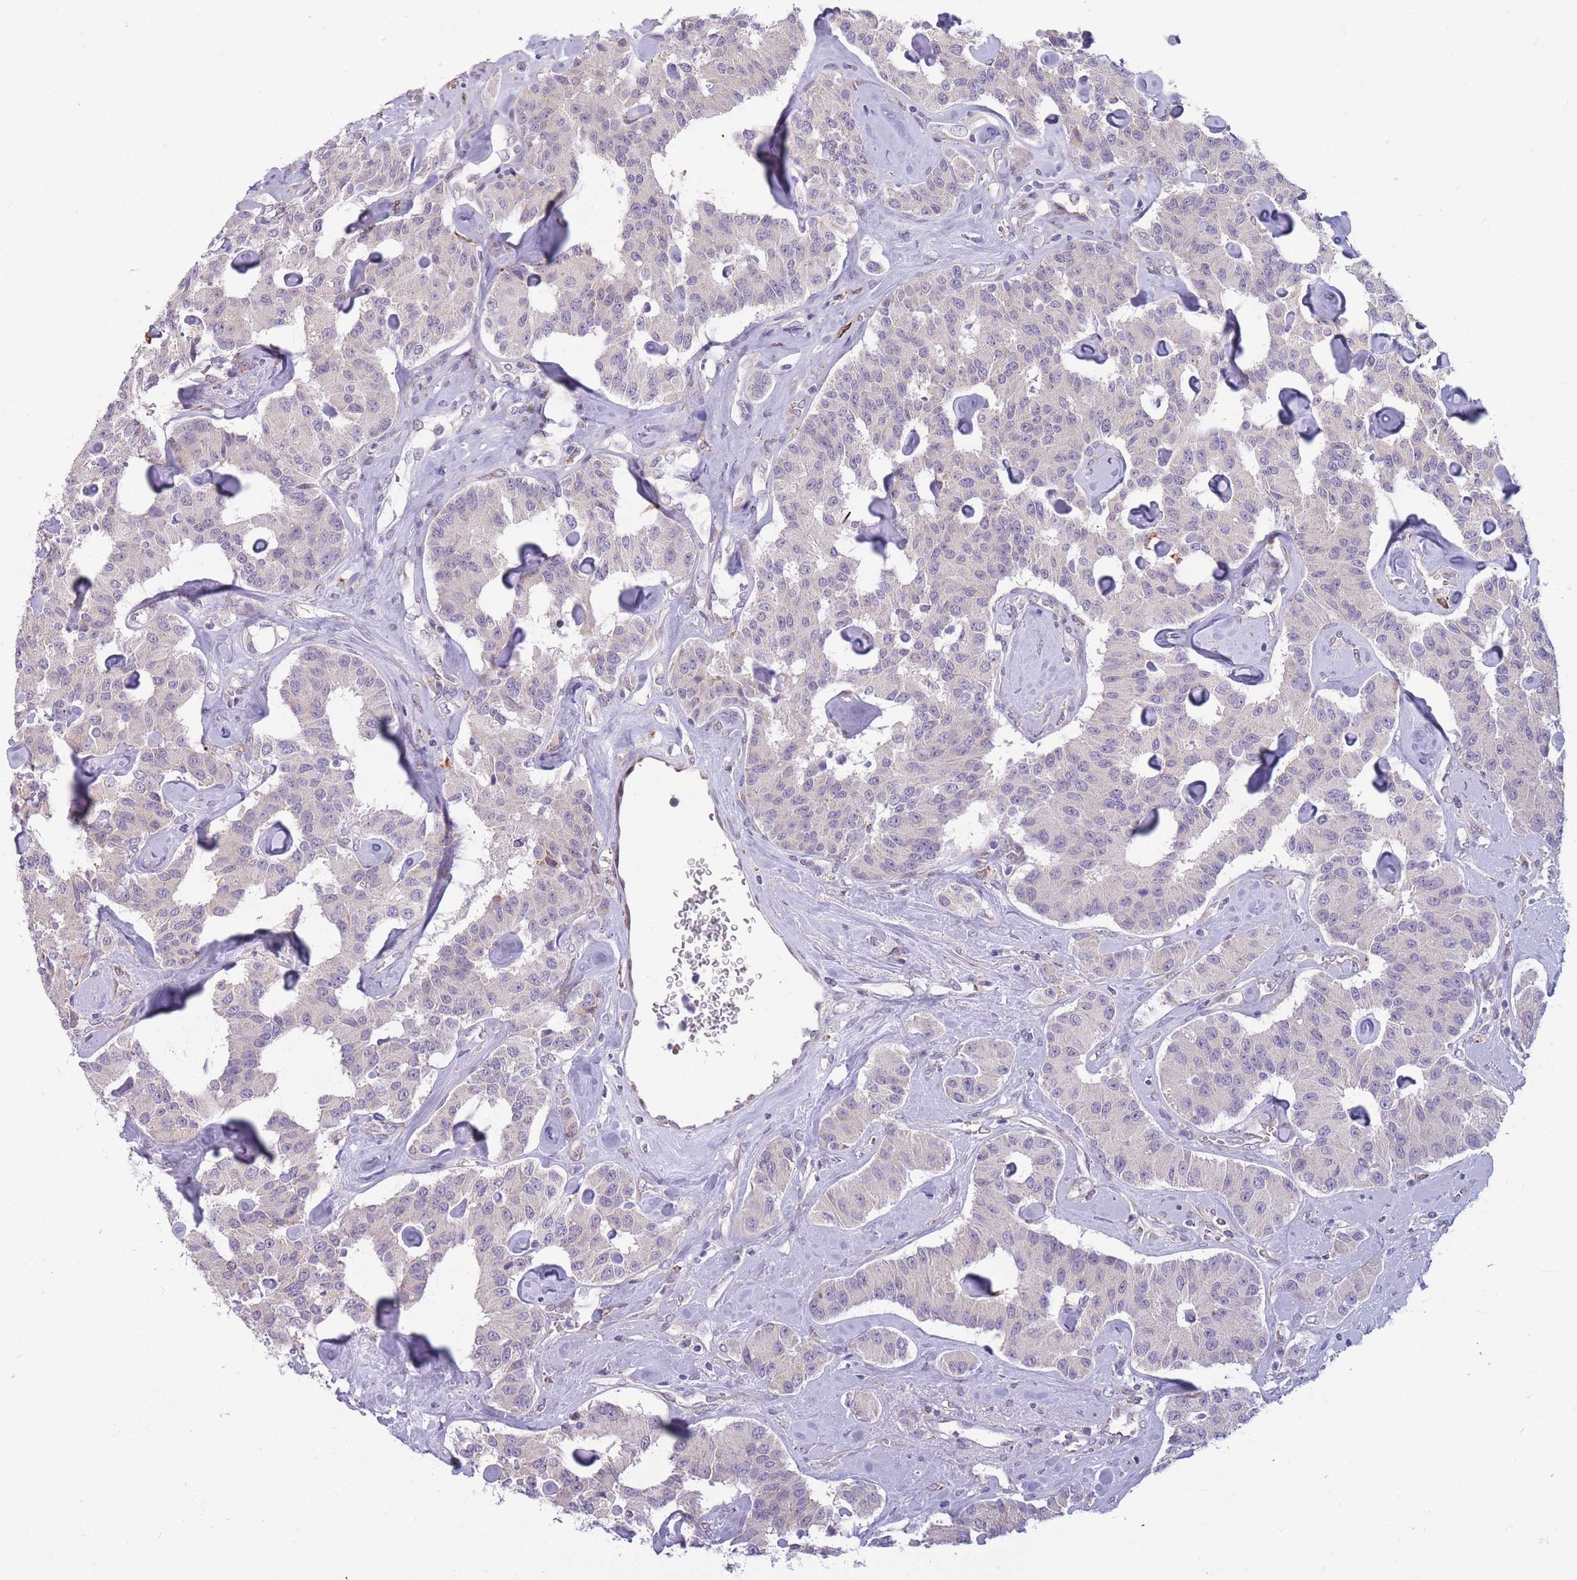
{"staining": {"intensity": "negative", "quantity": "none", "location": "none"}, "tissue": "carcinoid", "cell_type": "Tumor cells", "image_type": "cancer", "snomed": [{"axis": "morphology", "description": "Carcinoid, malignant, NOS"}, {"axis": "topography", "description": "Pancreas"}], "caption": "Protein analysis of carcinoid reveals no significant expression in tumor cells.", "gene": "TMEM121", "patient": {"sex": "male", "age": 41}}